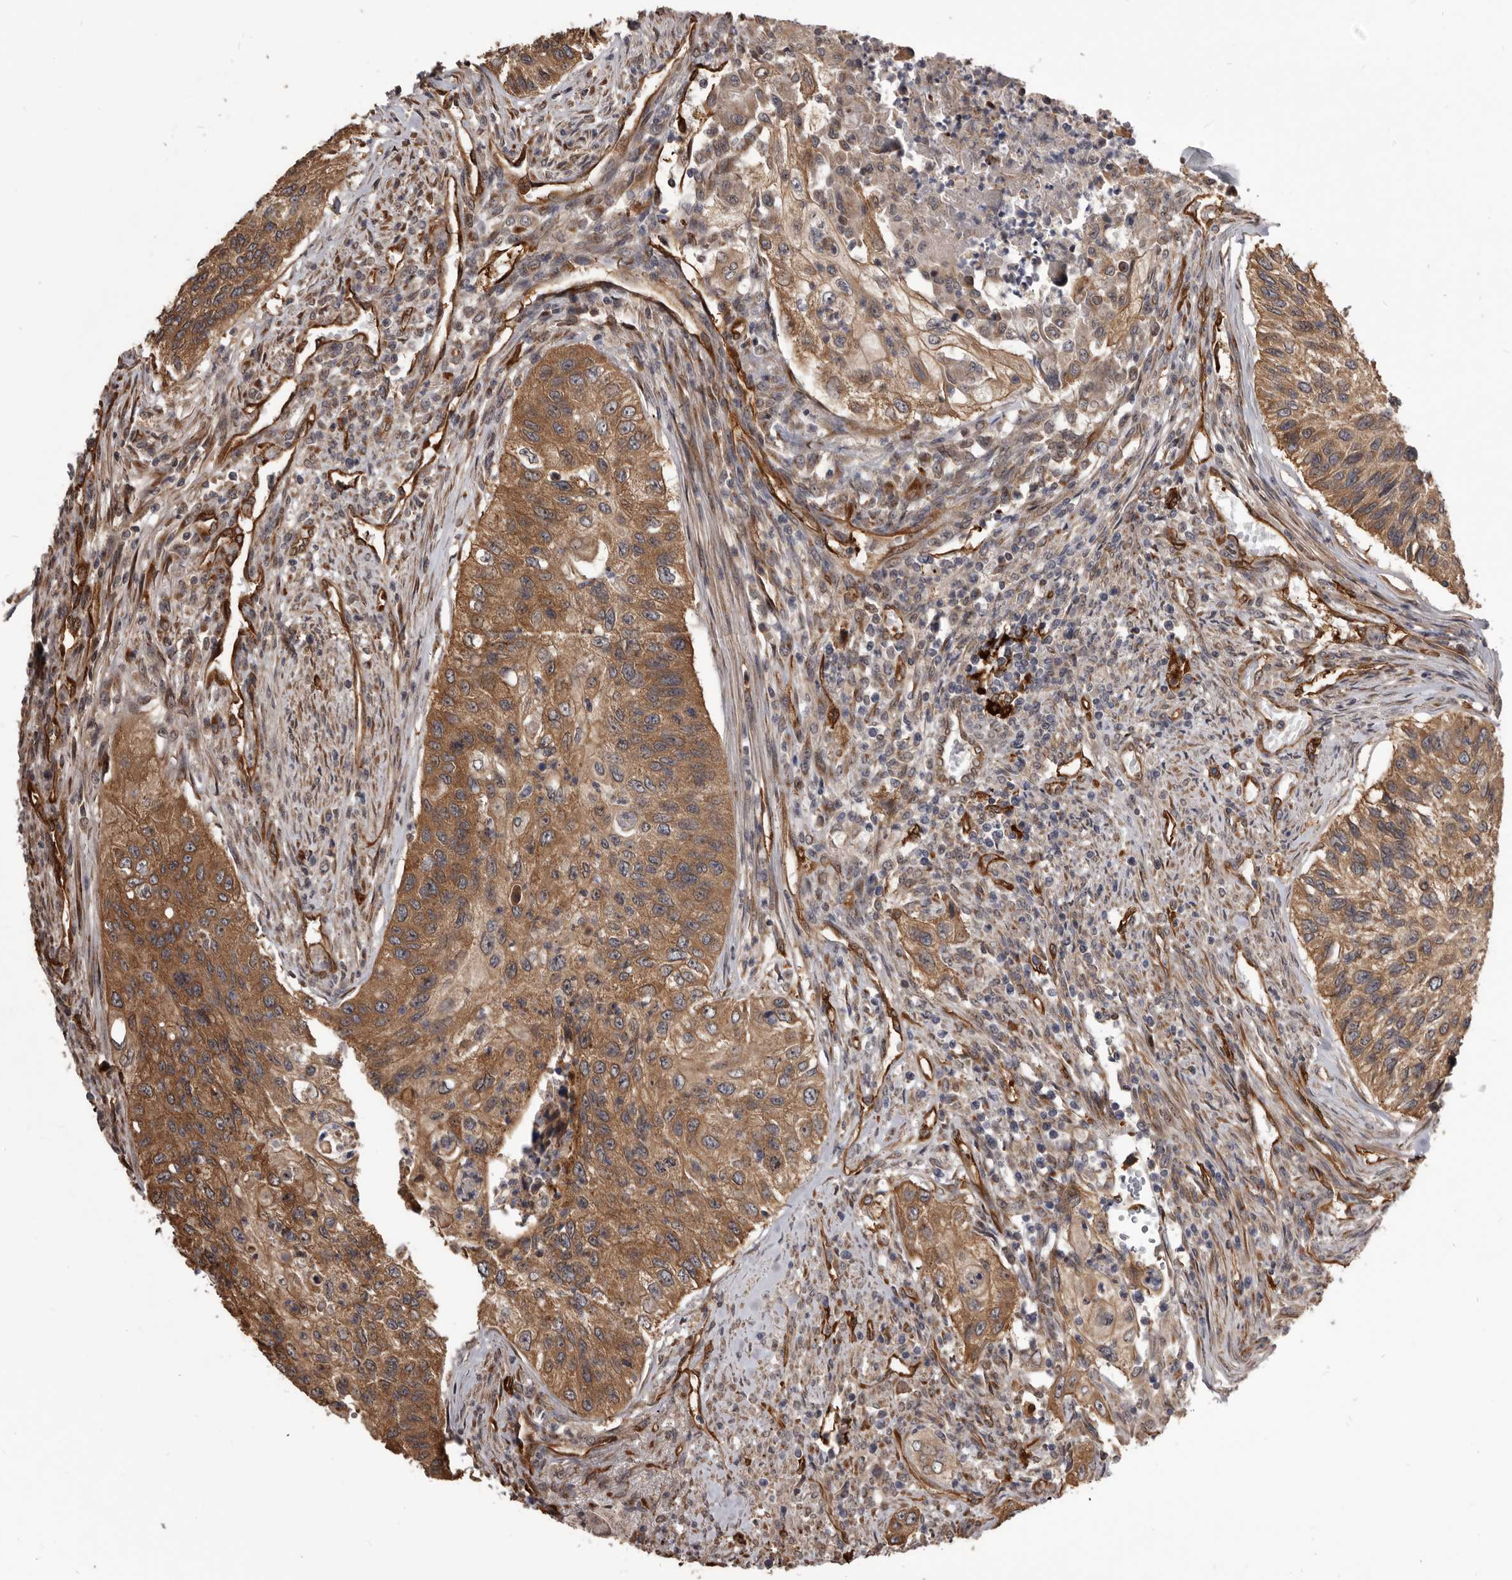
{"staining": {"intensity": "moderate", "quantity": ">75%", "location": "cytoplasmic/membranous"}, "tissue": "urothelial cancer", "cell_type": "Tumor cells", "image_type": "cancer", "snomed": [{"axis": "morphology", "description": "Urothelial carcinoma, High grade"}, {"axis": "topography", "description": "Urinary bladder"}], "caption": "Protein expression analysis of urothelial cancer demonstrates moderate cytoplasmic/membranous expression in approximately >75% of tumor cells.", "gene": "ADAMTS20", "patient": {"sex": "female", "age": 60}}